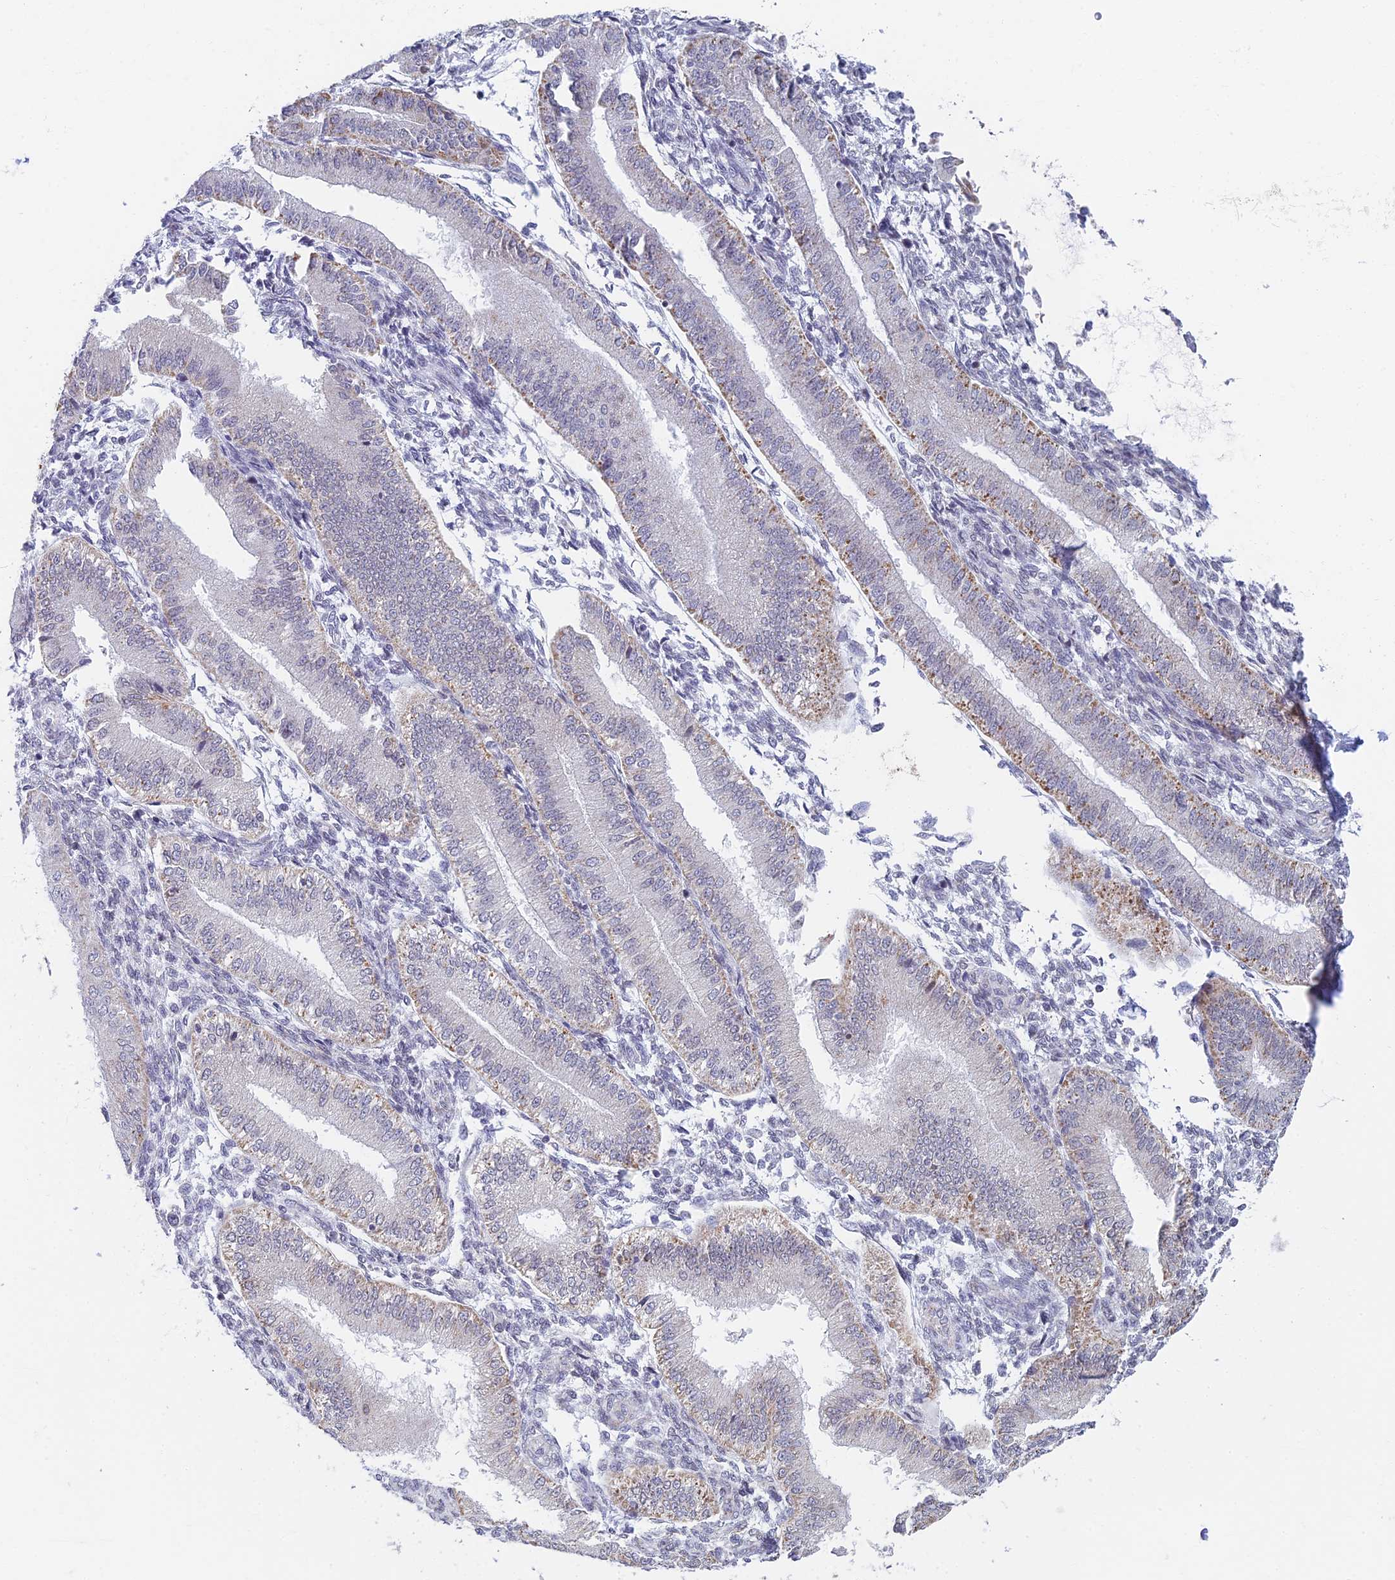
{"staining": {"intensity": "negative", "quantity": "none", "location": "none"}, "tissue": "endometrium", "cell_type": "Cells in endometrial stroma", "image_type": "normal", "snomed": [{"axis": "morphology", "description": "Normal tissue, NOS"}, {"axis": "topography", "description": "Endometrium"}], "caption": "Immunohistochemistry (IHC) micrograph of normal human endometrium stained for a protein (brown), which displays no expression in cells in endometrial stroma.", "gene": "REXO5", "patient": {"sex": "female", "age": 39}}